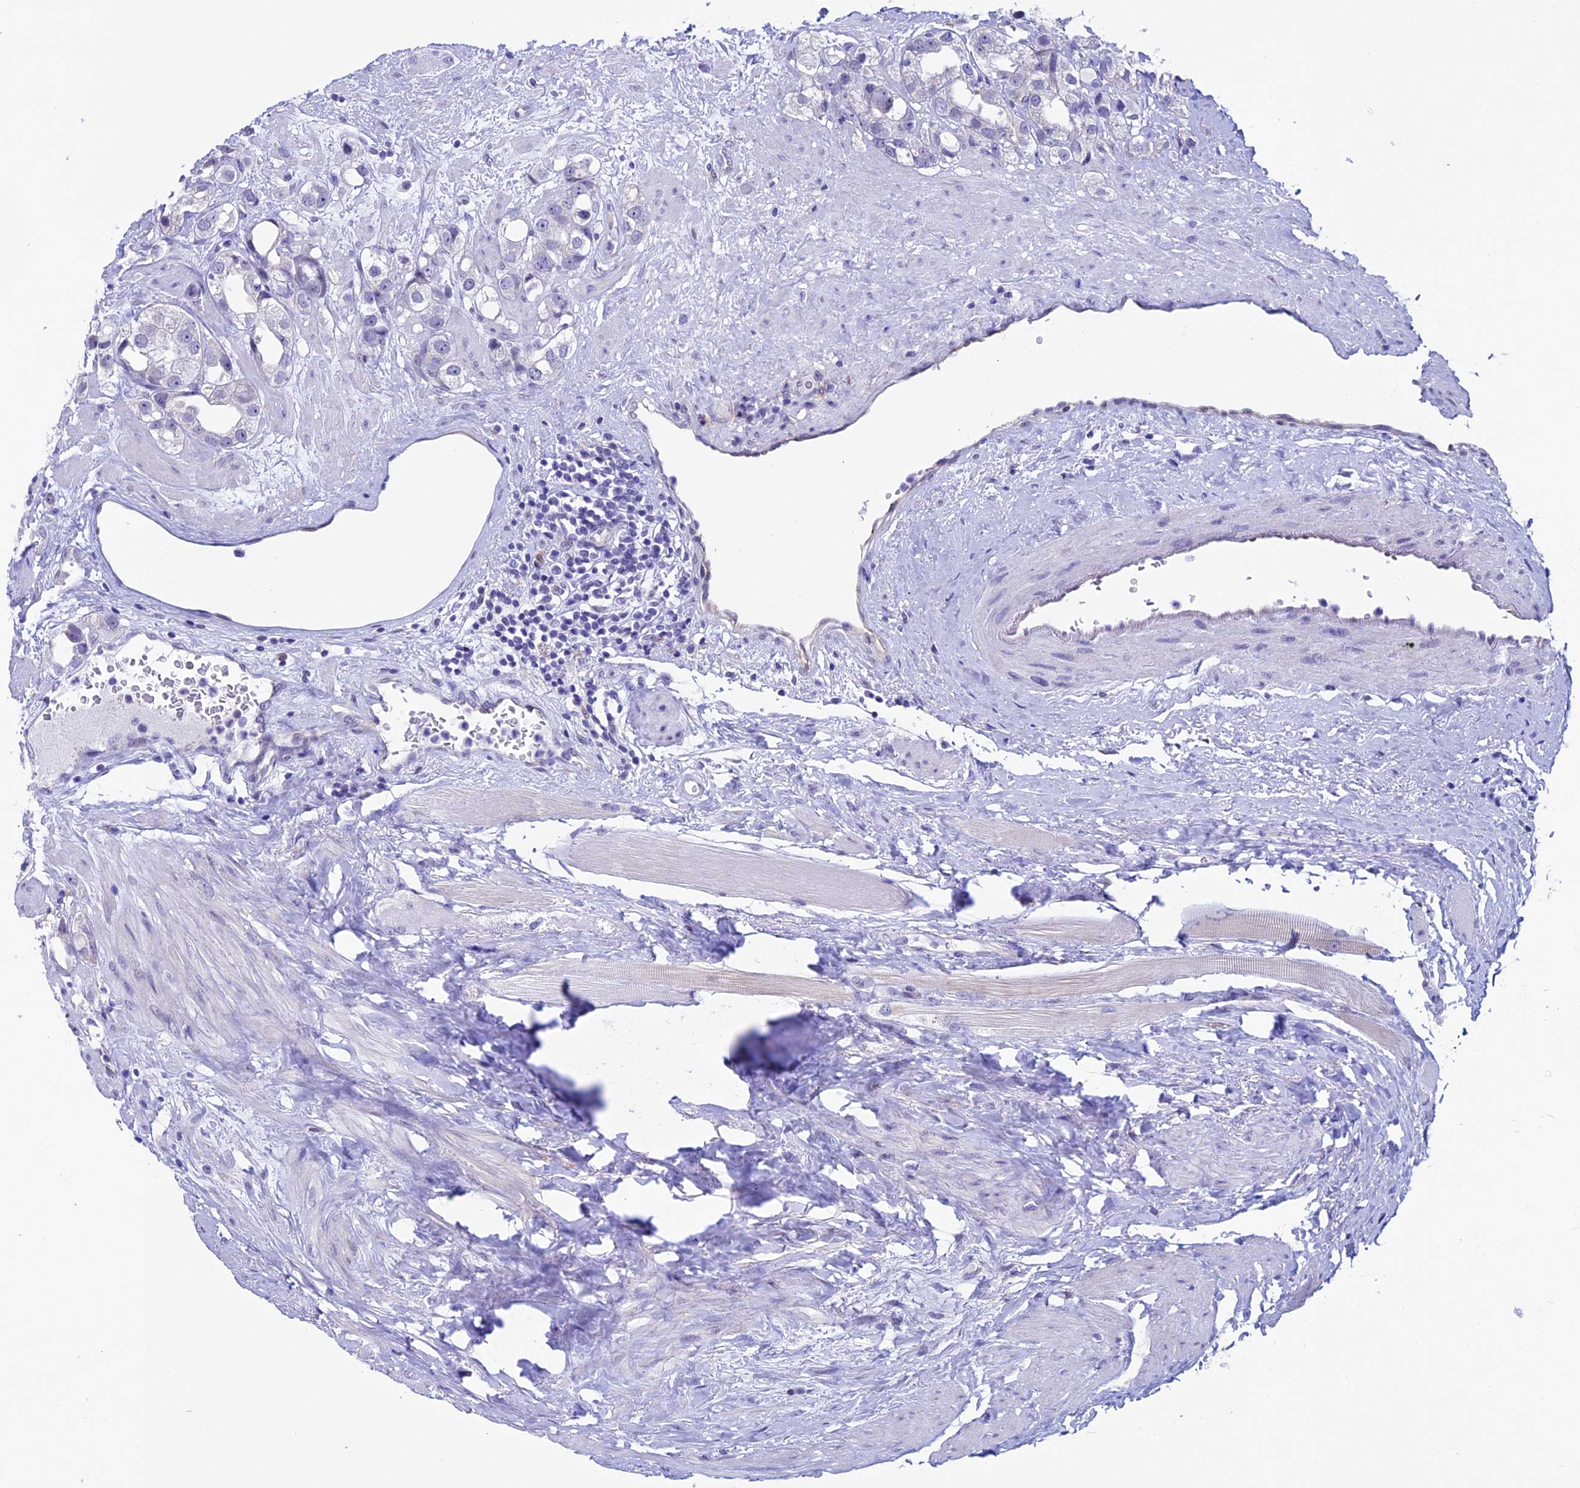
{"staining": {"intensity": "negative", "quantity": "none", "location": "none"}, "tissue": "prostate cancer", "cell_type": "Tumor cells", "image_type": "cancer", "snomed": [{"axis": "morphology", "description": "Adenocarcinoma, NOS"}, {"axis": "topography", "description": "Prostate"}], "caption": "DAB immunohistochemical staining of human prostate cancer (adenocarcinoma) exhibits no significant positivity in tumor cells.", "gene": "TMEM171", "patient": {"sex": "male", "age": 79}}